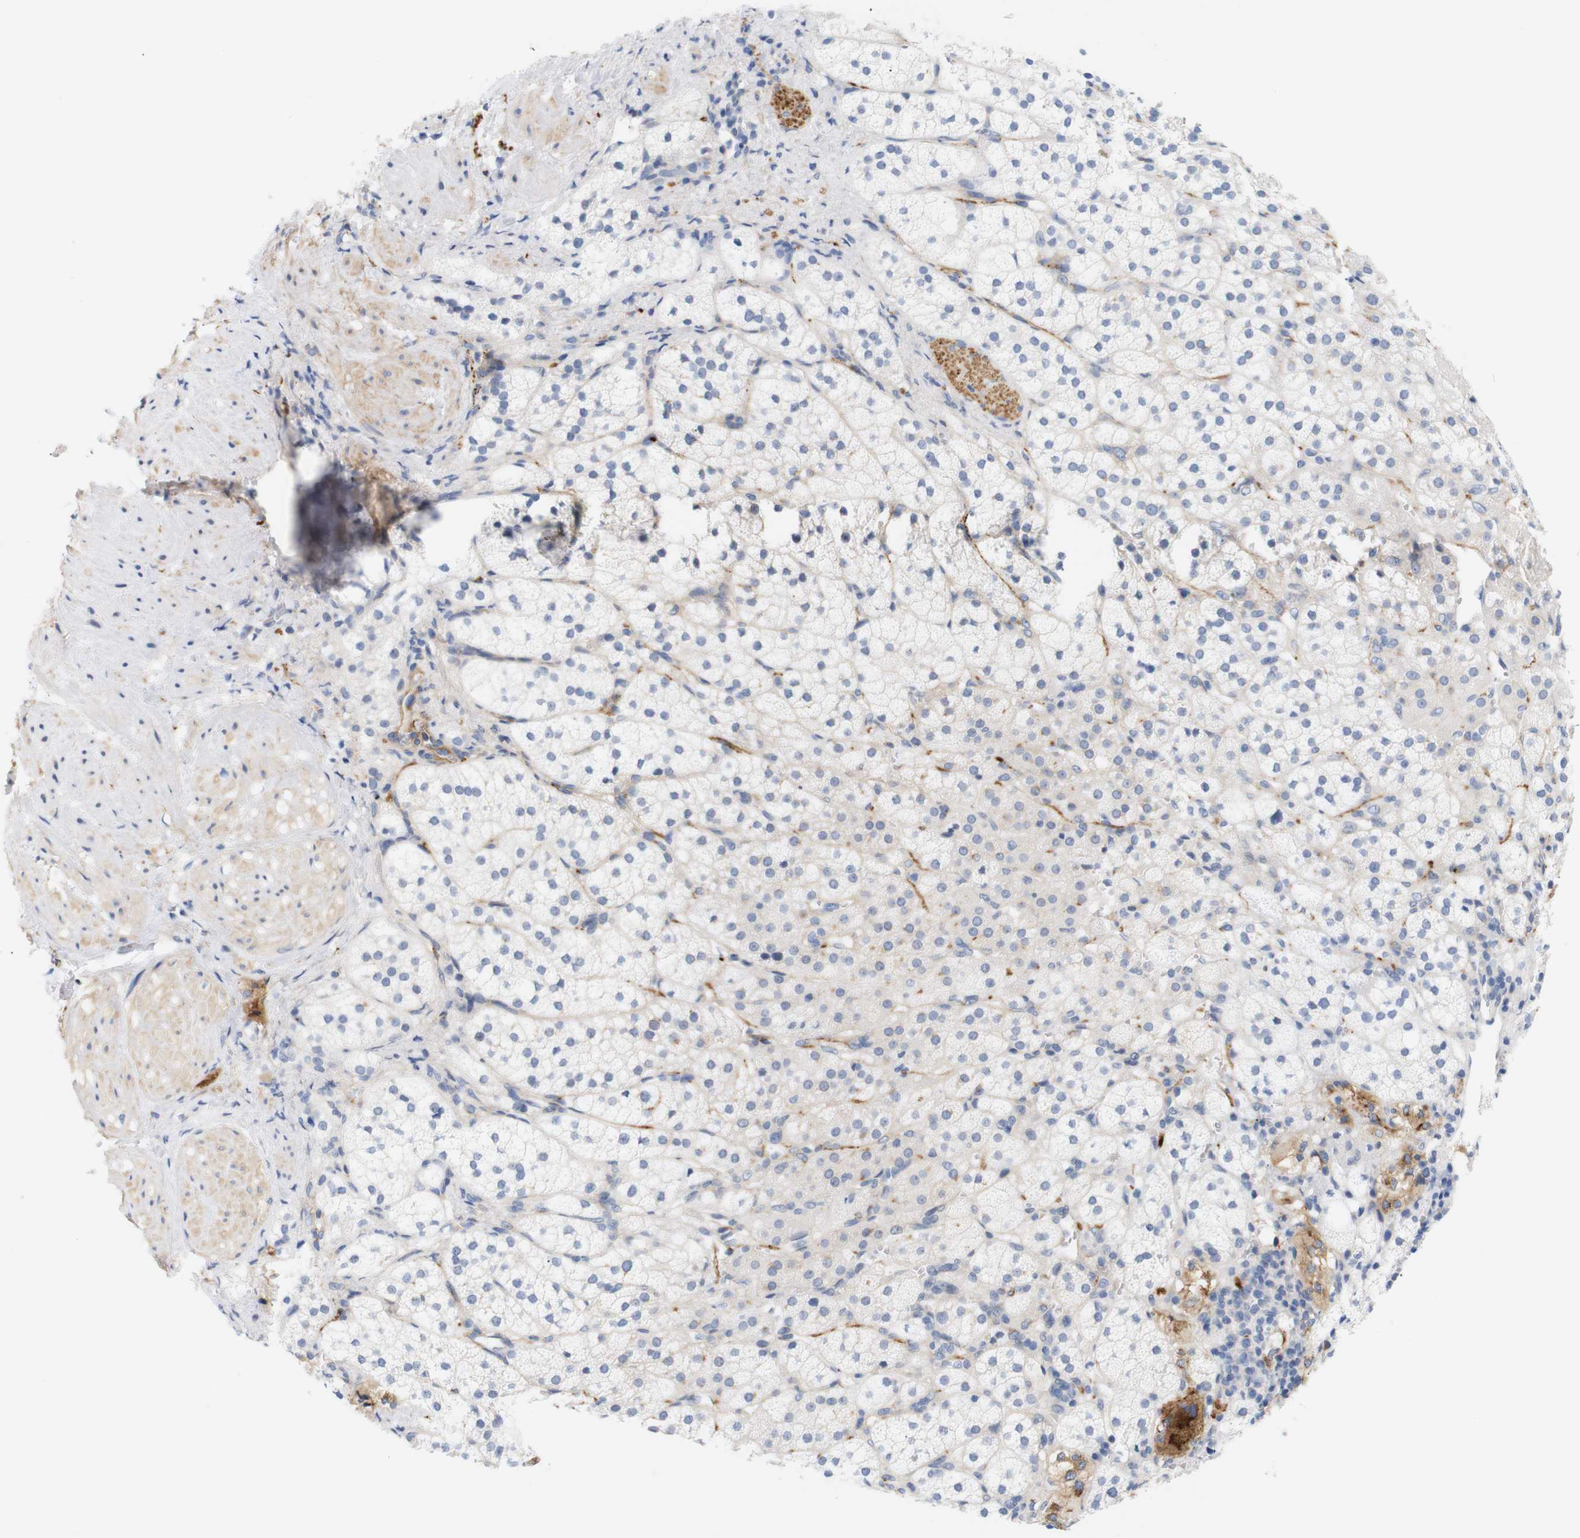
{"staining": {"intensity": "negative", "quantity": "none", "location": "none"}, "tissue": "adrenal gland", "cell_type": "Glandular cells", "image_type": "normal", "snomed": [{"axis": "morphology", "description": "Normal tissue, NOS"}, {"axis": "topography", "description": "Adrenal gland"}], "caption": "DAB immunohistochemical staining of unremarkable adrenal gland reveals no significant positivity in glandular cells.", "gene": "STMN3", "patient": {"sex": "male", "age": 56}}